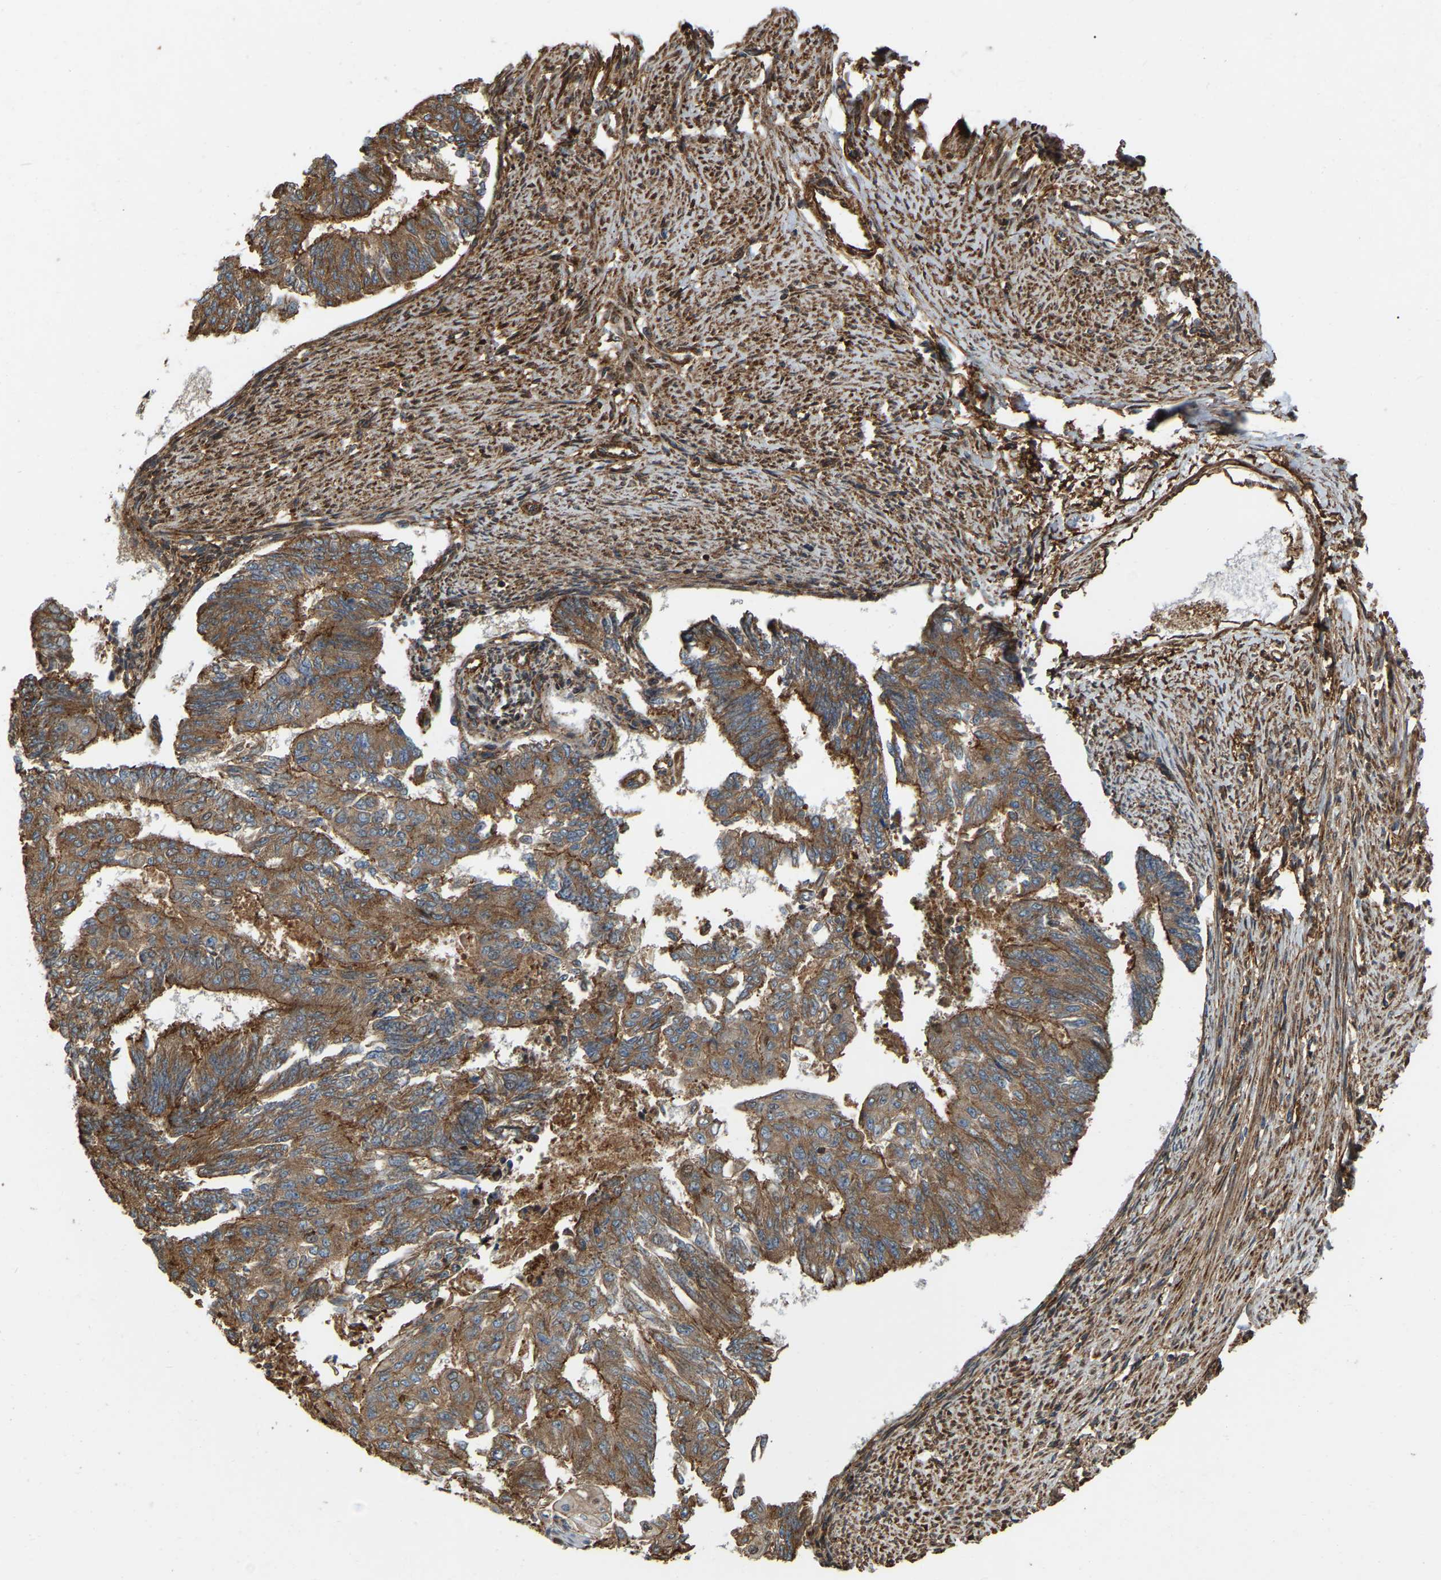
{"staining": {"intensity": "moderate", "quantity": ">75%", "location": "cytoplasmic/membranous"}, "tissue": "endometrial cancer", "cell_type": "Tumor cells", "image_type": "cancer", "snomed": [{"axis": "morphology", "description": "Adenocarcinoma, NOS"}, {"axis": "topography", "description": "Endometrium"}], "caption": "Protein expression analysis of endometrial cancer displays moderate cytoplasmic/membranous expression in approximately >75% of tumor cells. Immunohistochemistry stains the protein of interest in brown and the nuclei are stained blue.", "gene": "SAMD9L", "patient": {"sex": "female", "age": 32}}